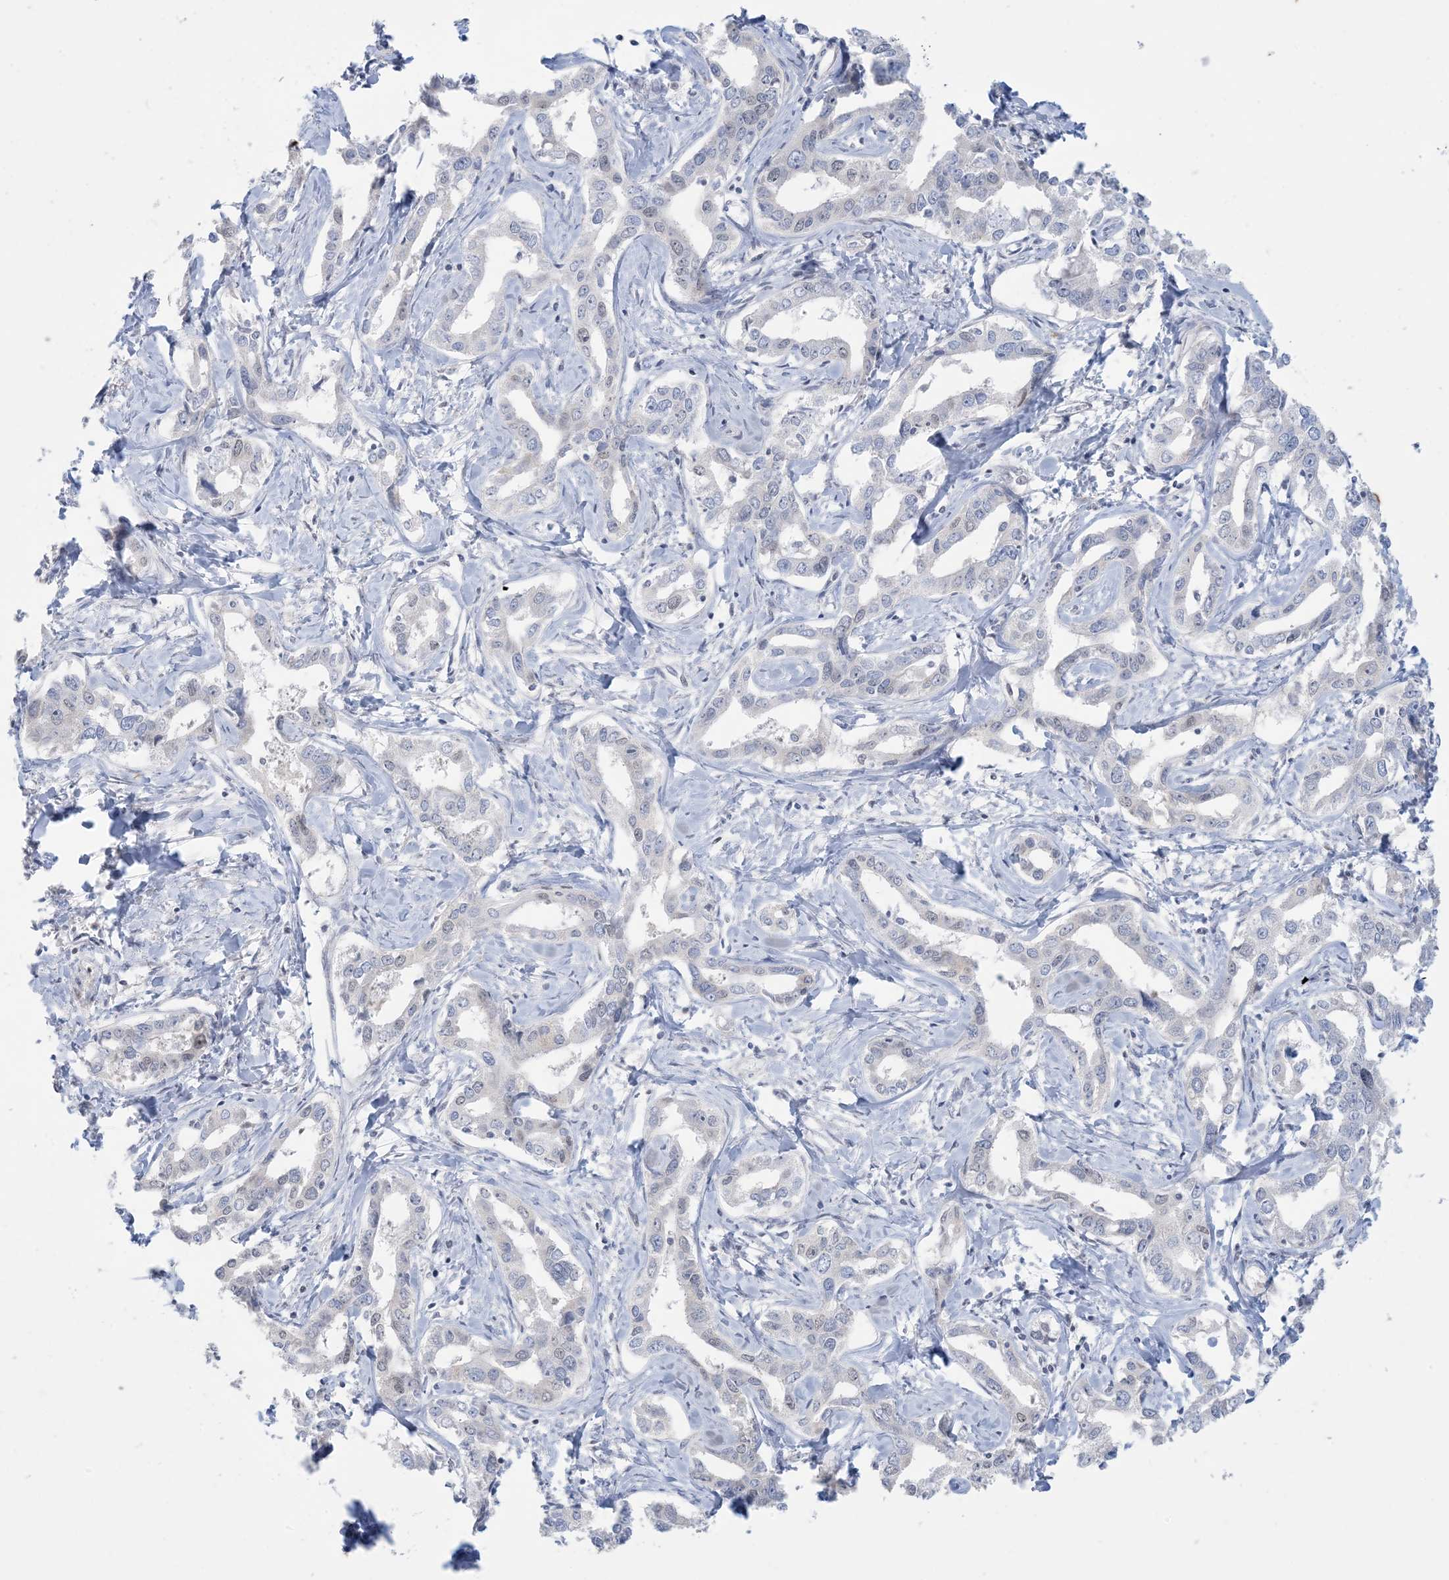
{"staining": {"intensity": "negative", "quantity": "none", "location": "none"}, "tissue": "liver cancer", "cell_type": "Tumor cells", "image_type": "cancer", "snomed": [{"axis": "morphology", "description": "Cholangiocarcinoma"}, {"axis": "topography", "description": "Liver"}], "caption": "IHC photomicrograph of neoplastic tissue: human liver cancer (cholangiocarcinoma) stained with DAB (3,3'-diaminobenzidine) exhibits no significant protein positivity in tumor cells.", "gene": "KIF3A", "patient": {"sex": "male", "age": 59}}